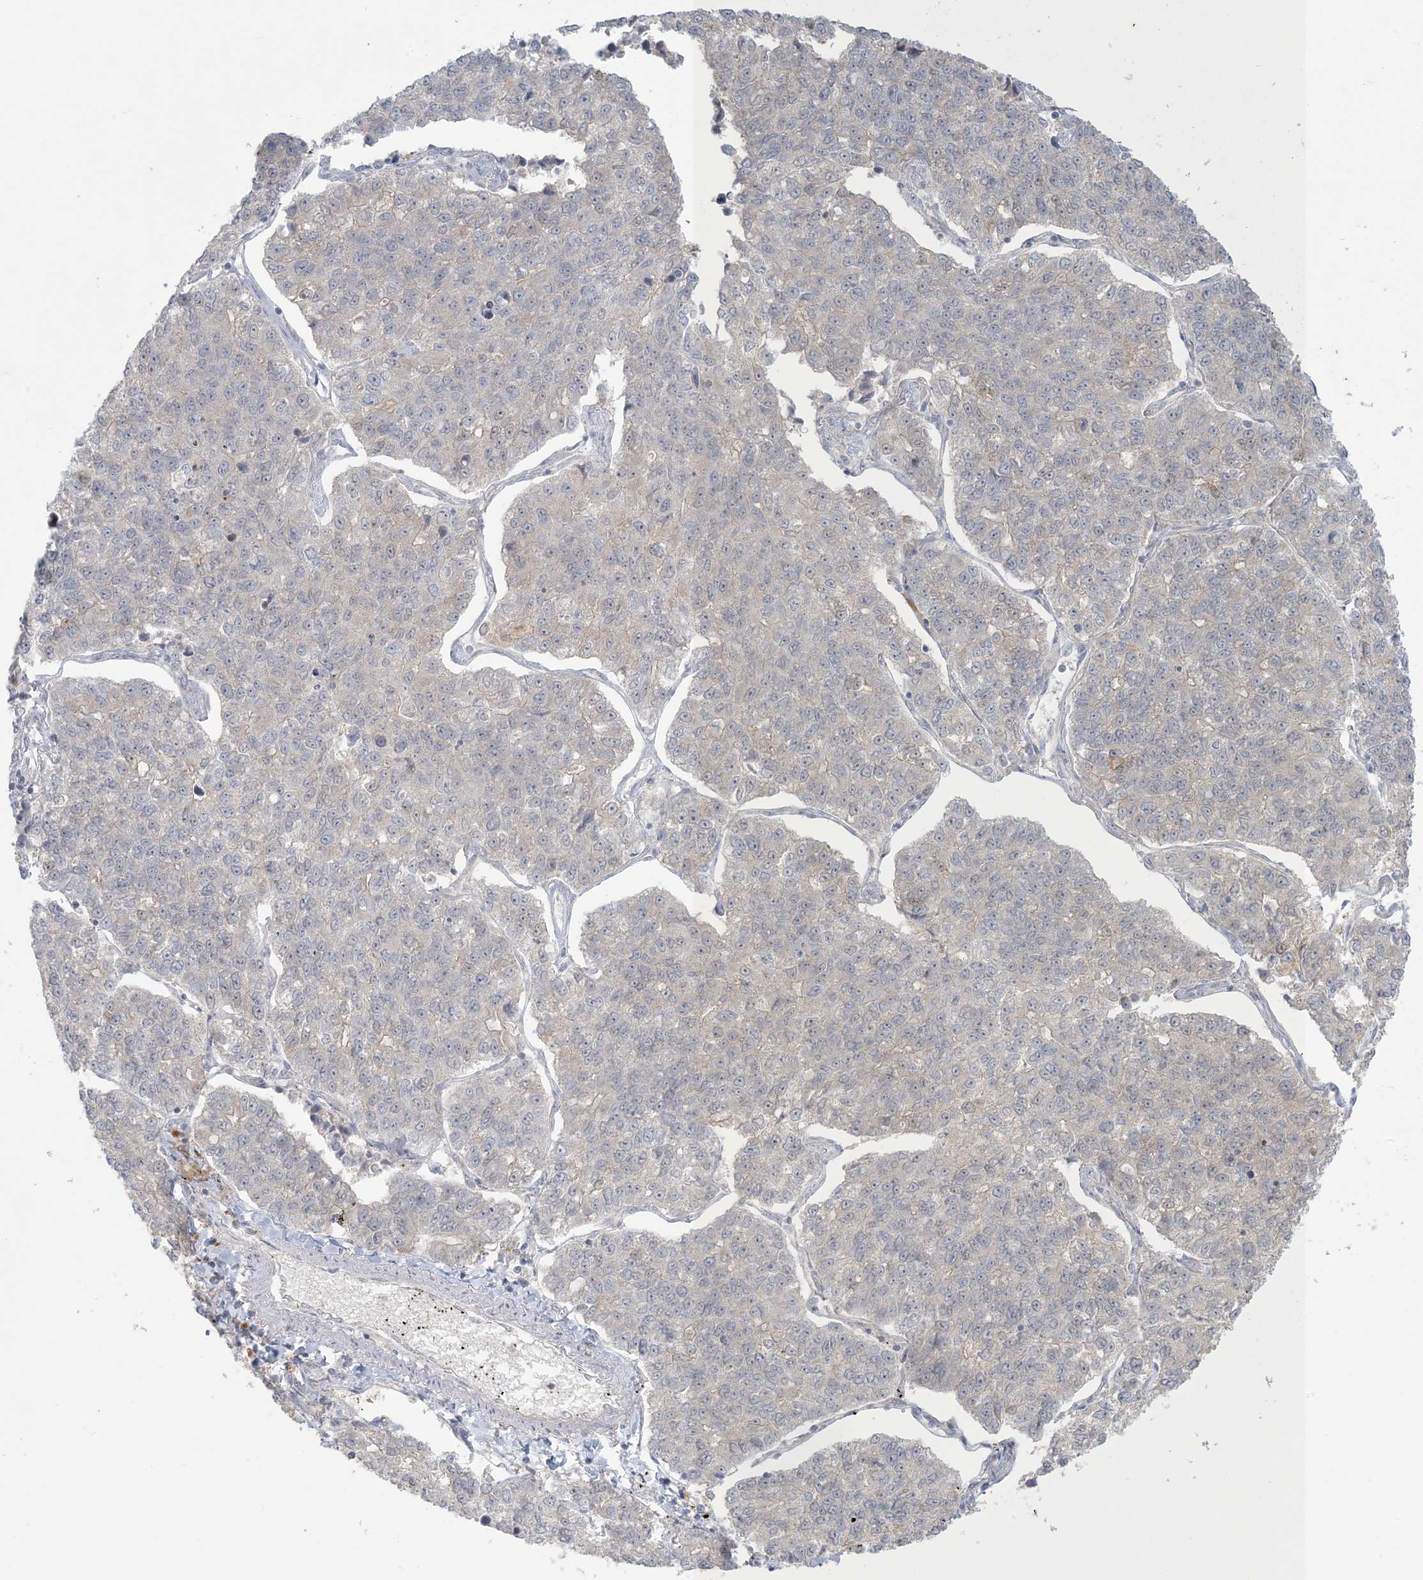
{"staining": {"intensity": "weak", "quantity": "<25%", "location": "cytoplasmic/membranous"}, "tissue": "lung cancer", "cell_type": "Tumor cells", "image_type": "cancer", "snomed": [{"axis": "morphology", "description": "Adenocarcinoma, NOS"}, {"axis": "topography", "description": "Lung"}], "caption": "A micrograph of human lung cancer (adenocarcinoma) is negative for staining in tumor cells.", "gene": "NRBP2", "patient": {"sex": "male", "age": 49}}